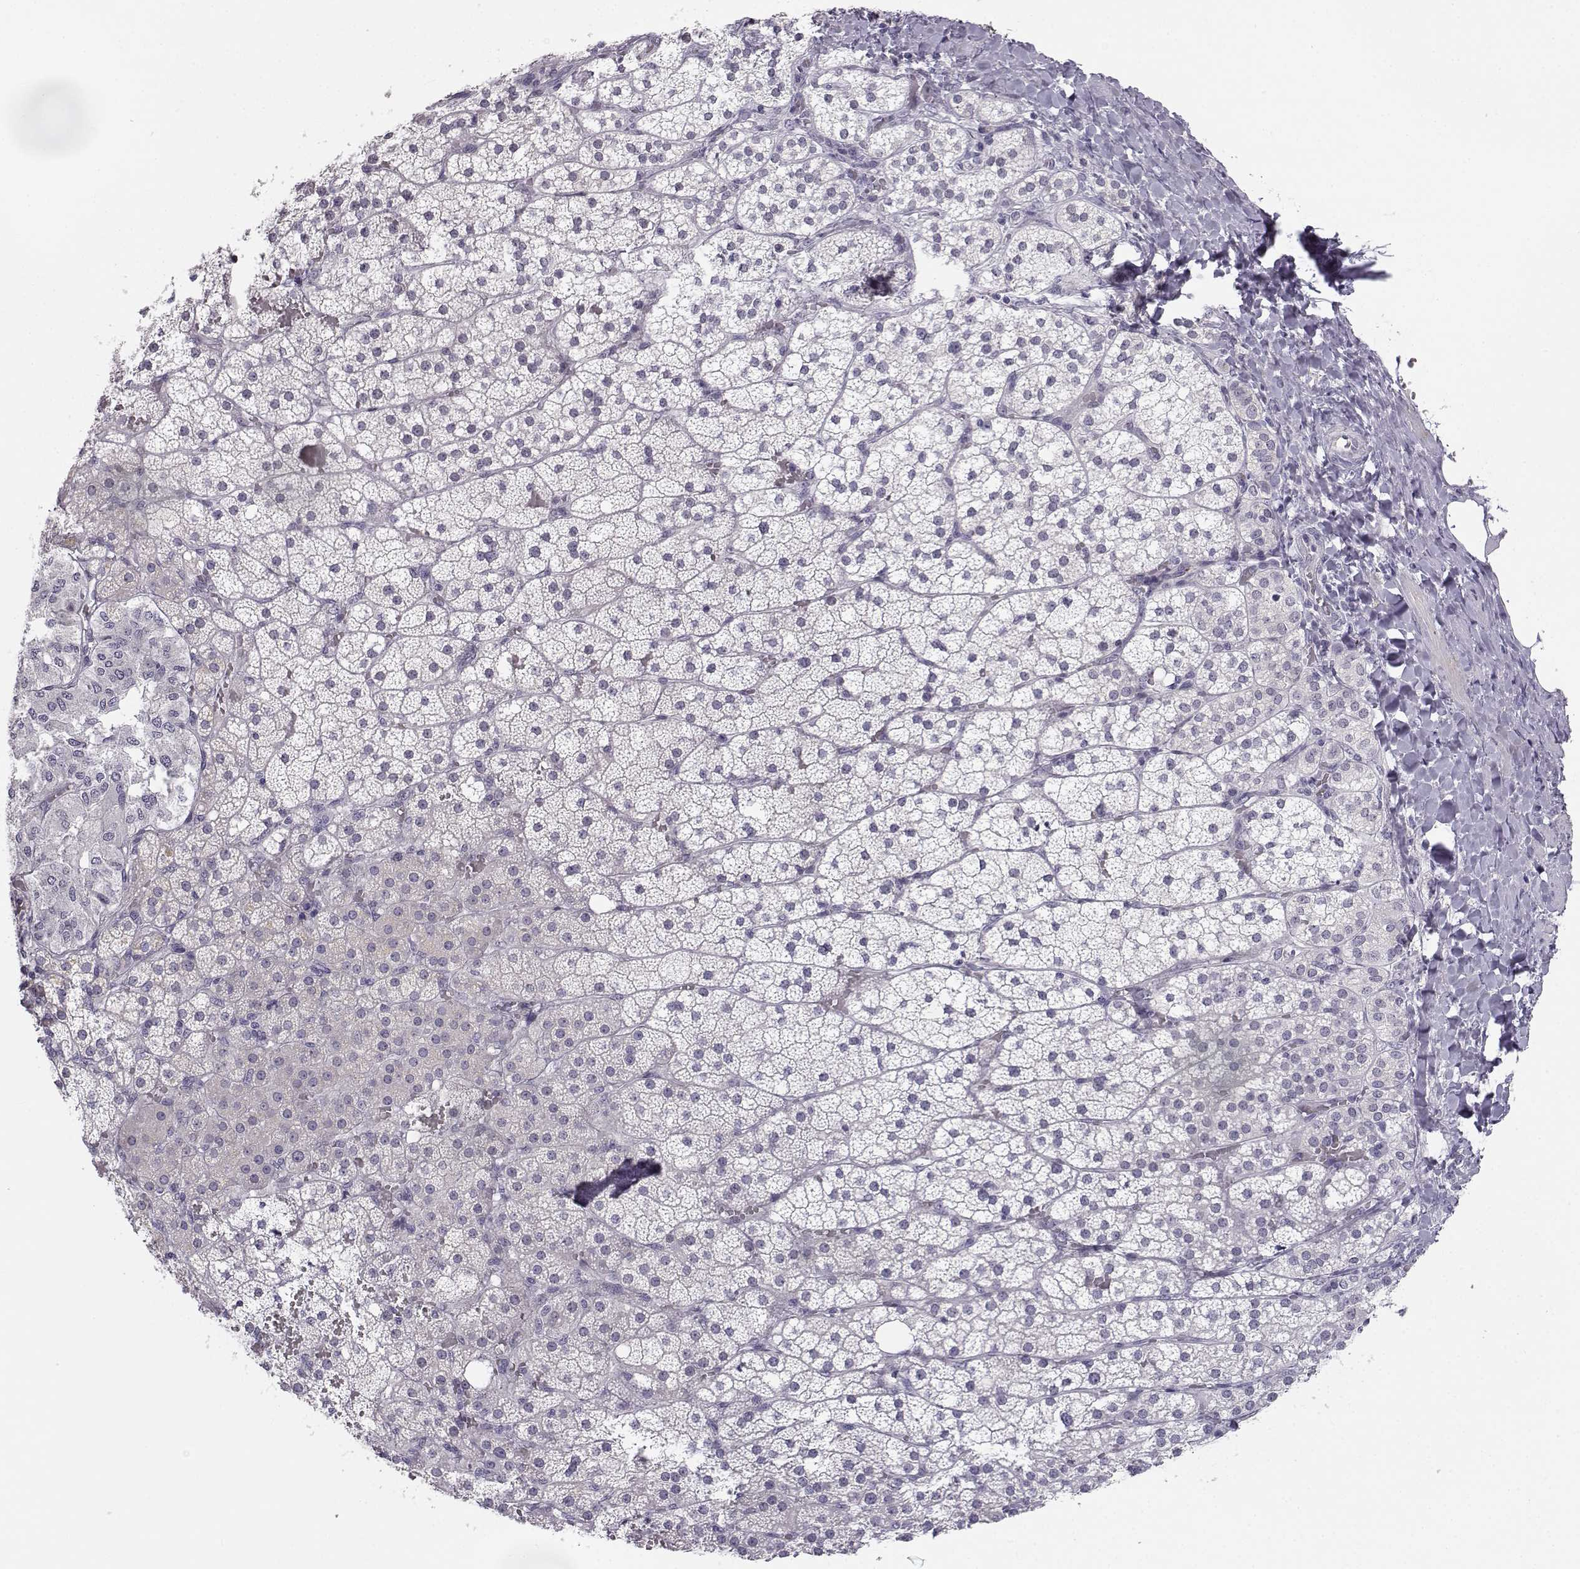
{"staining": {"intensity": "negative", "quantity": "none", "location": "none"}, "tissue": "adrenal gland", "cell_type": "Glandular cells", "image_type": "normal", "snomed": [{"axis": "morphology", "description": "Normal tissue, NOS"}, {"axis": "topography", "description": "Adrenal gland"}], "caption": "This is an immunohistochemistry image of unremarkable adrenal gland. There is no positivity in glandular cells.", "gene": "MYCBPAP", "patient": {"sex": "male", "age": 53}}